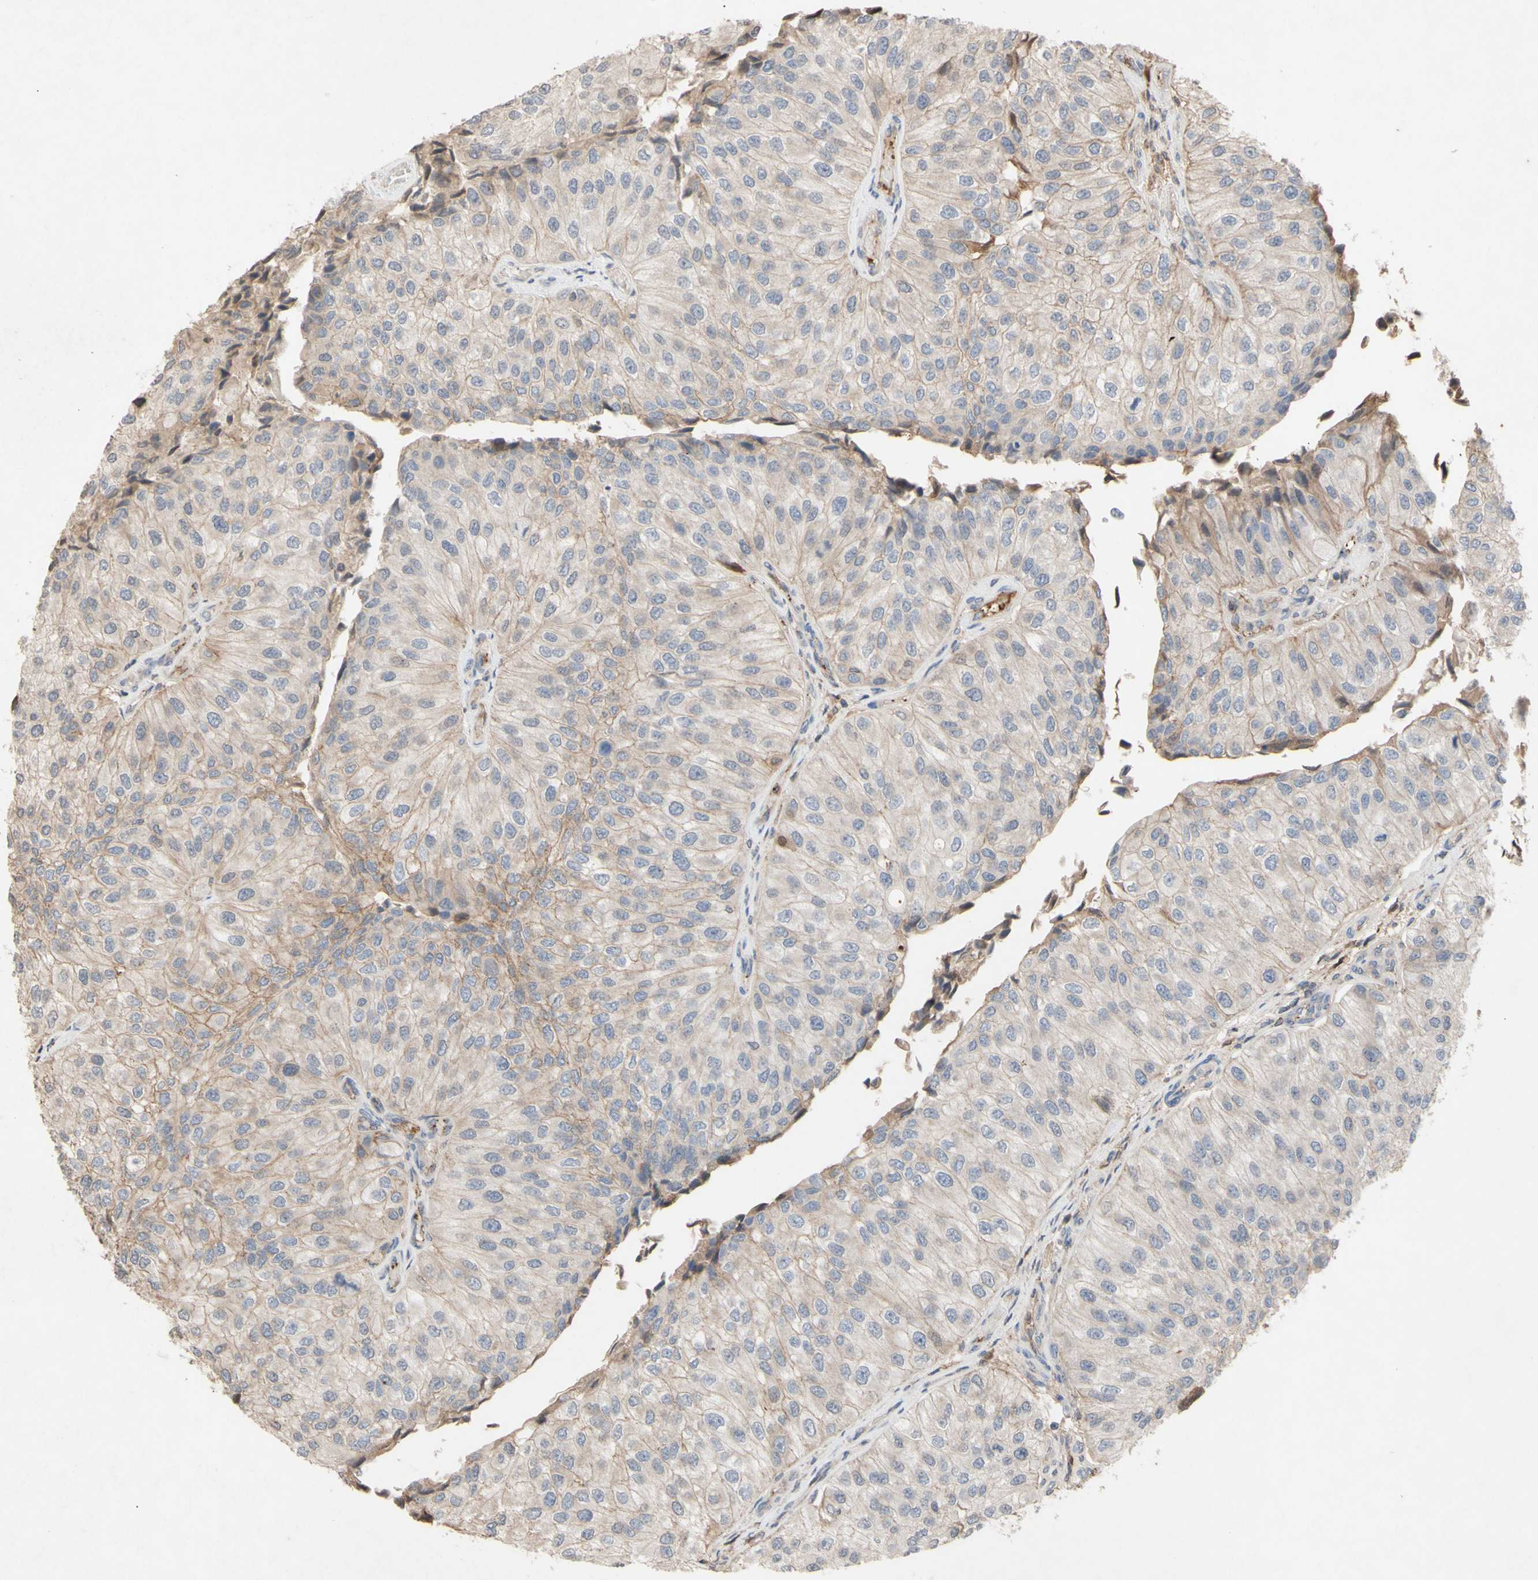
{"staining": {"intensity": "weak", "quantity": "25%-75%", "location": "cytoplasmic/membranous"}, "tissue": "urothelial cancer", "cell_type": "Tumor cells", "image_type": "cancer", "snomed": [{"axis": "morphology", "description": "Urothelial carcinoma, High grade"}, {"axis": "topography", "description": "Kidney"}, {"axis": "topography", "description": "Urinary bladder"}], "caption": "Immunohistochemistry (IHC) photomicrograph of neoplastic tissue: urothelial cancer stained using immunohistochemistry (IHC) demonstrates low levels of weak protein expression localized specifically in the cytoplasmic/membranous of tumor cells, appearing as a cytoplasmic/membranous brown color.", "gene": "NECTIN3", "patient": {"sex": "male", "age": 77}}